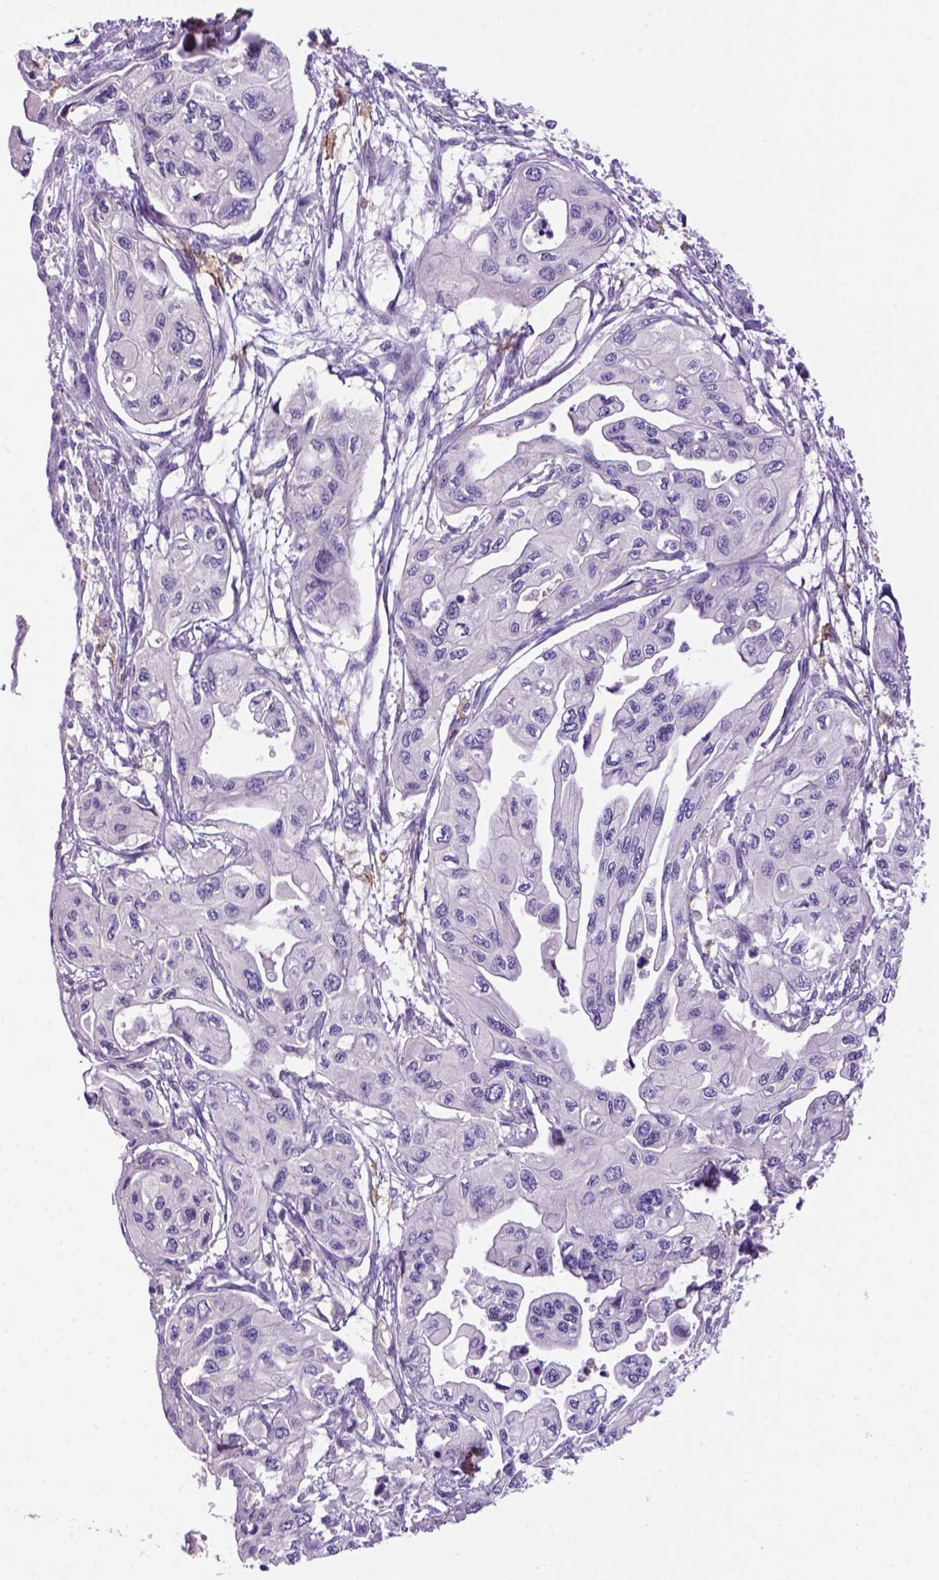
{"staining": {"intensity": "negative", "quantity": "none", "location": "none"}, "tissue": "pancreatic cancer", "cell_type": "Tumor cells", "image_type": "cancer", "snomed": [{"axis": "morphology", "description": "Adenocarcinoma, NOS"}, {"axis": "topography", "description": "Pancreas"}], "caption": "Adenocarcinoma (pancreatic) was stained to show a protein in brown. There is no significant expression in tumor cells. (DAB (3,3'-diaminobenzidine) IHC visualized using brightfield microscopy, high magnification).", "gene": "CD14", "patient": {"sex": "female", "age": 76}}